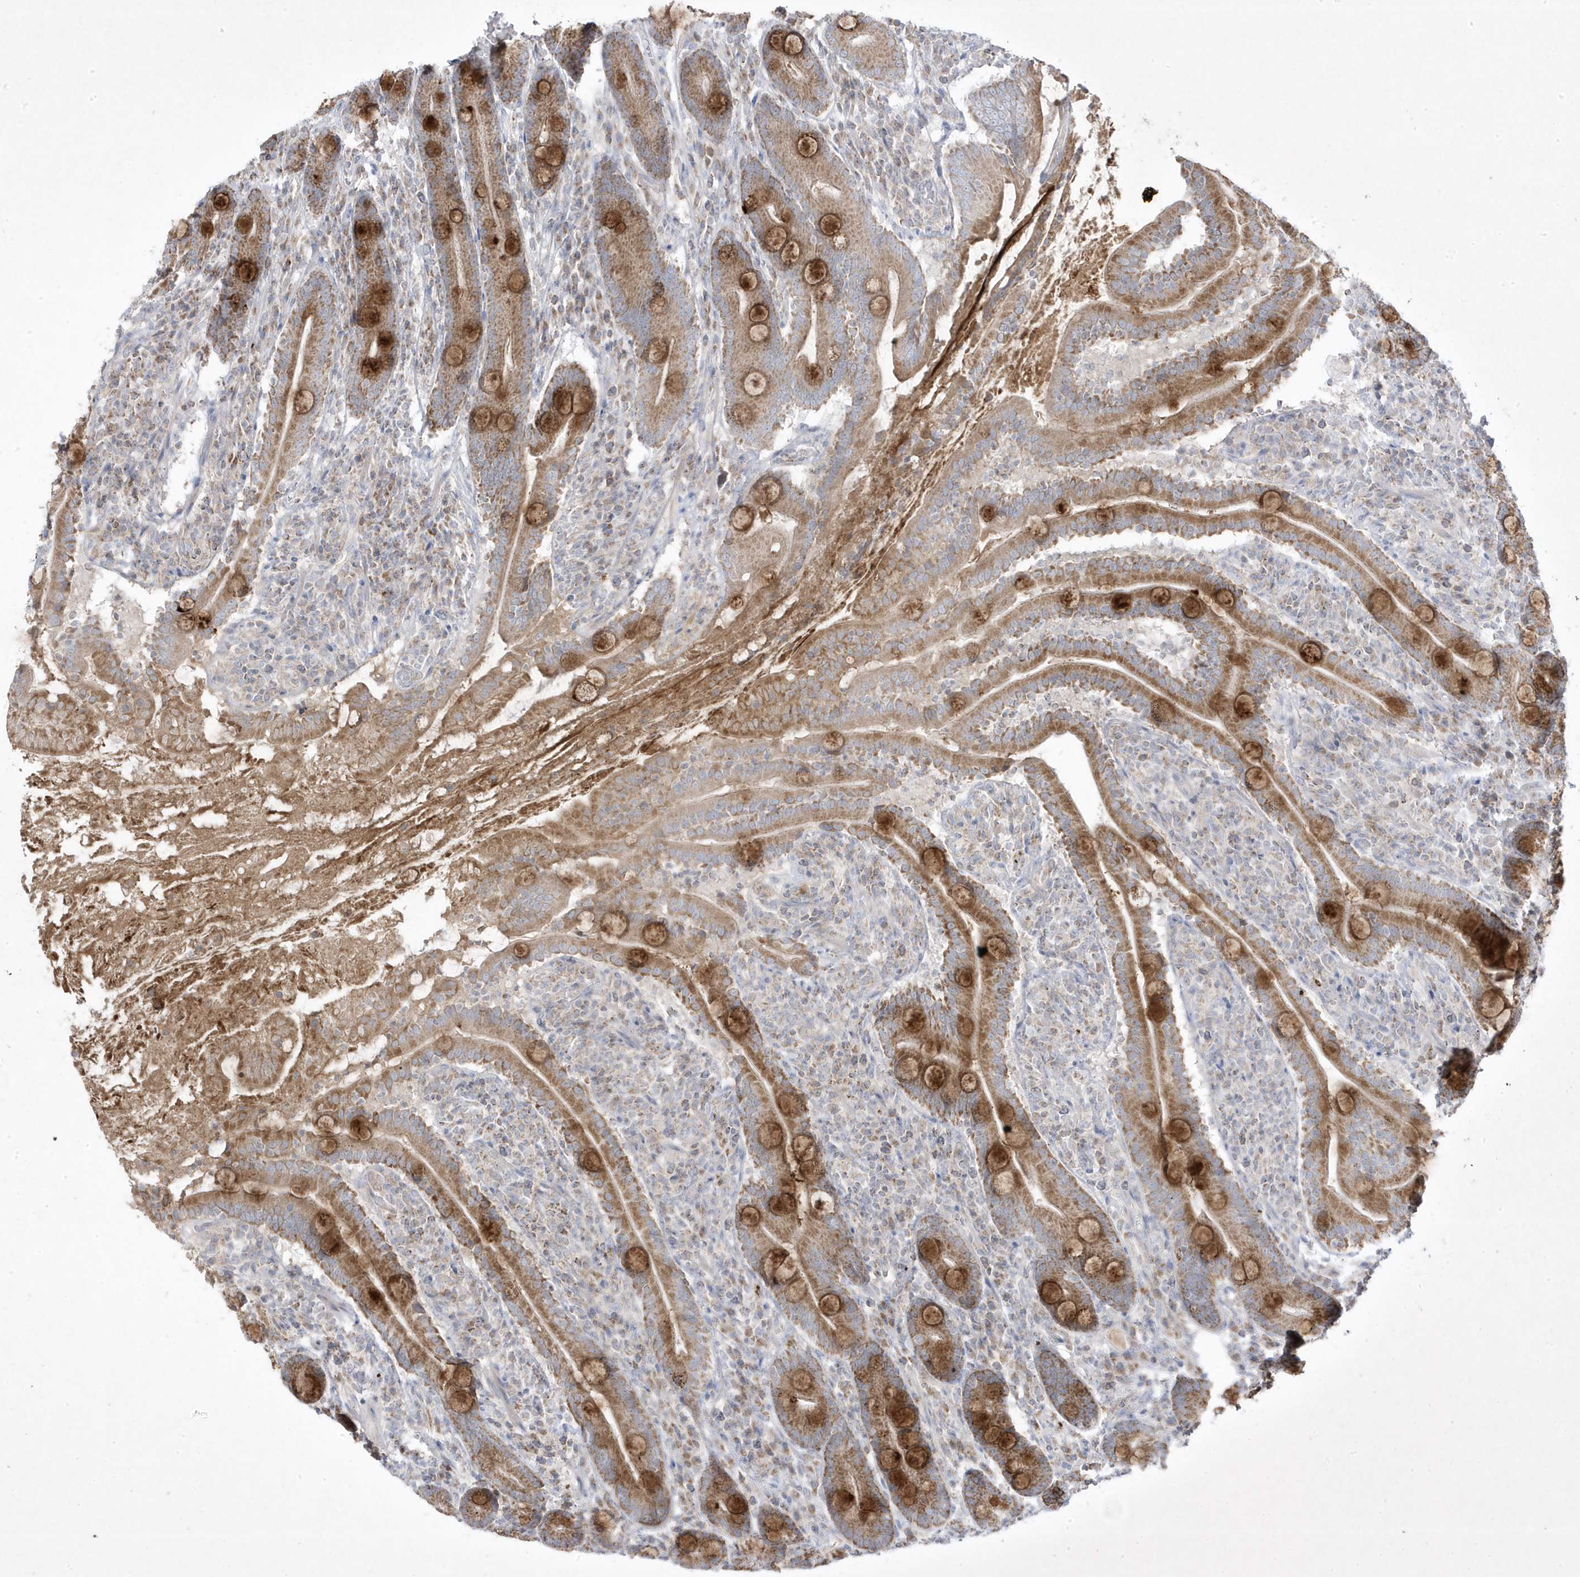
{"staining": {"intensity": "moderate", "quantity": ">75%", "location": "cytoplasmic/membranous"}, "tissue": "duodenum", "cell_type": "Glandular cells", "image_type": "normal", "snomed": [{"axis": "morphology", "description": "Normal tissue, NOS"}, {"axis": "topography", "description": "Duodenum"}], "caption": "Immunohistochemical staining of benign human duodenum shows >75% levels of moderate cytoplasmic/membranous protein expression in approximately >75% of glandular cells. Nuclei are stained in blue.", "gene": "ADAMTSL3", "patient": {"sex": "male", "age": 35}}